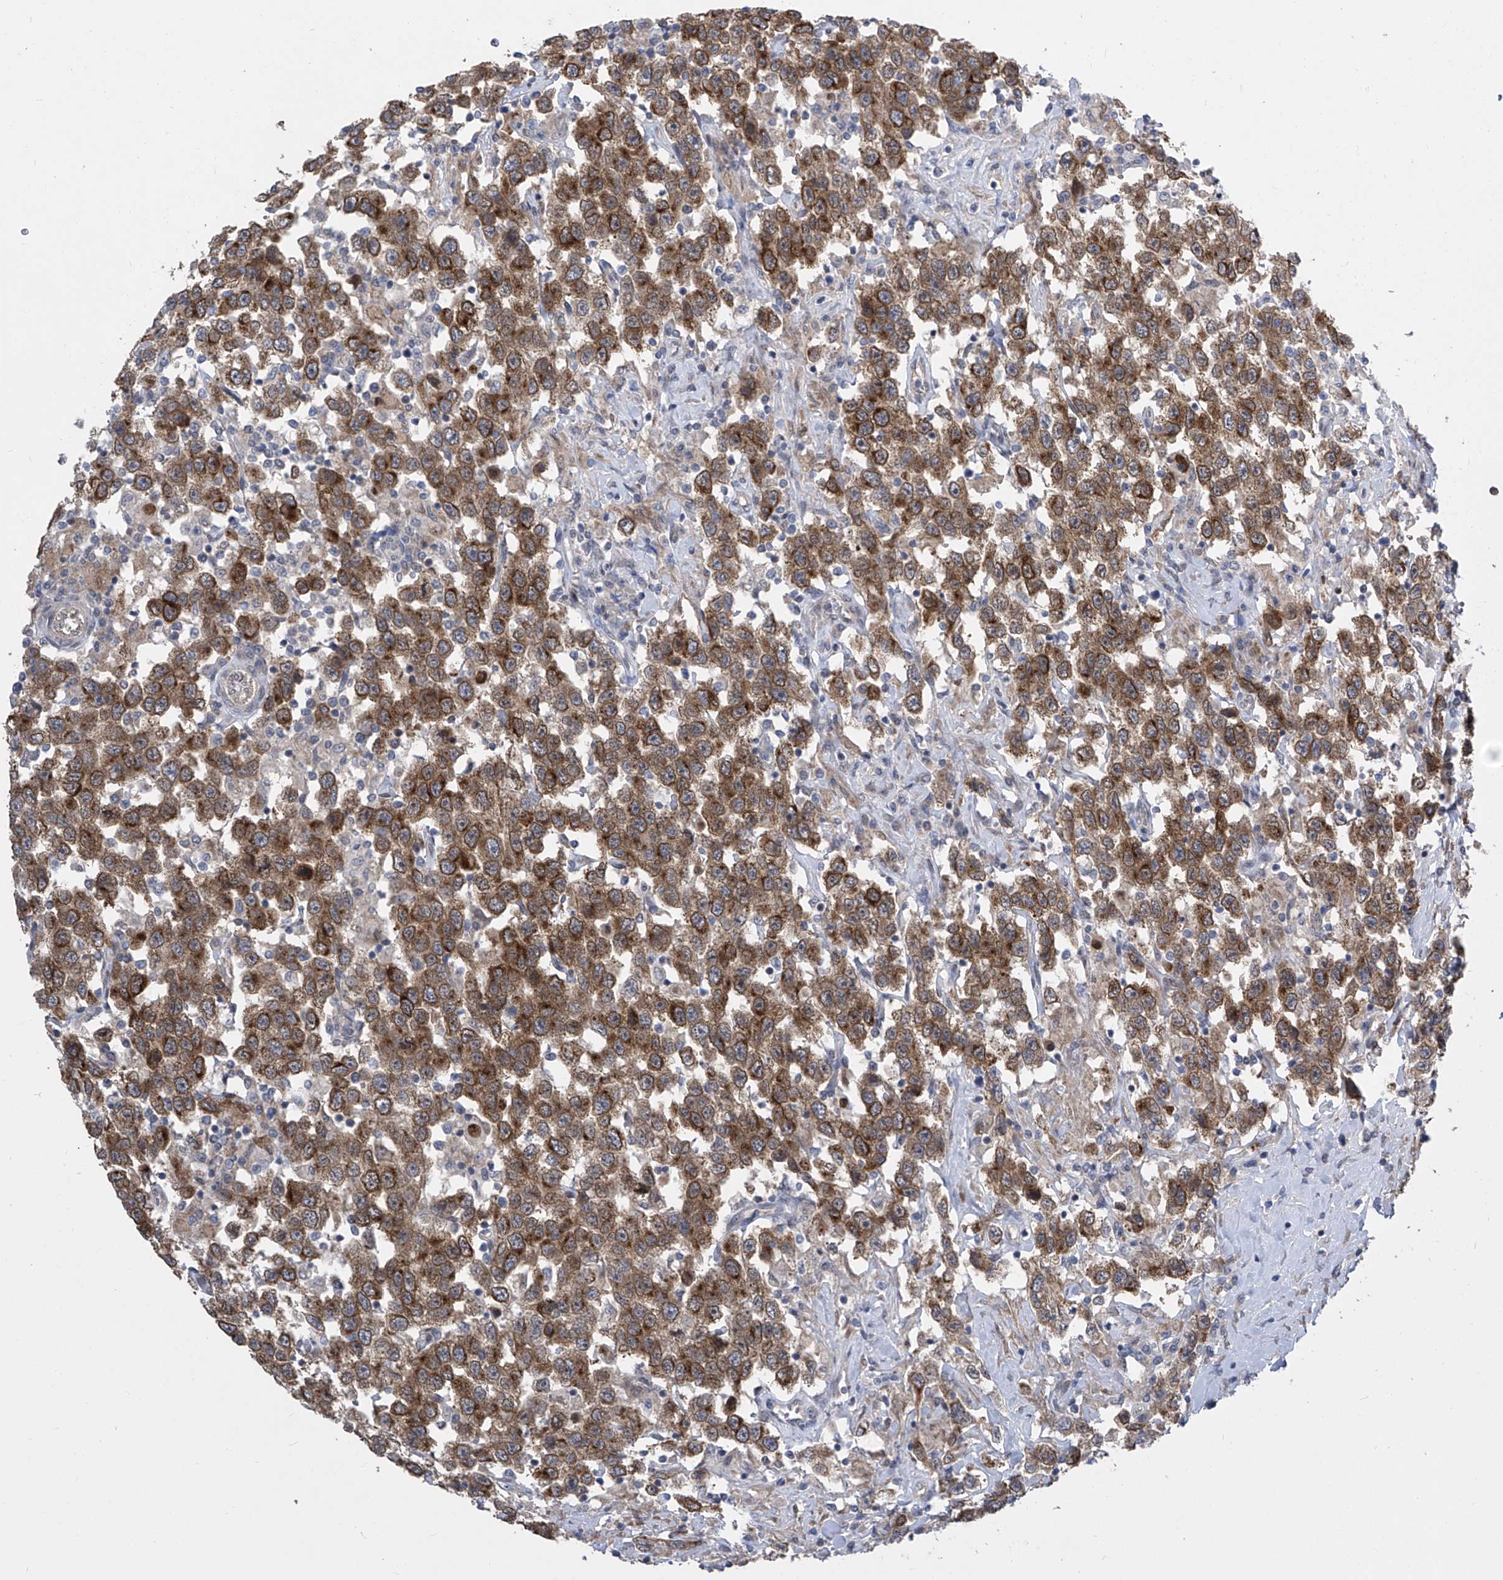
{"staining": {"intensity": "moderate", "quantity": ">75%", "location": "cytoplasmic/membranous"}, "tissue": "testis cancer", "cell_type": "Tumor cells", "image_type": "cancer", "snomed": [{"axis": "morphology", "description": "Seminoma, NOS"}, {"axis": "topography", "description": "Testis"}], "caption": "A medium amount of moderate cytoplasmic/membranous expression is identified in approximately >75% of tumor cells in testis seminoma tissue. The protein of interest is shown in brown color, while the nuclei are stained blue.", "gene": "CETN2", "patient": {"sex": "male", "age": 41}}